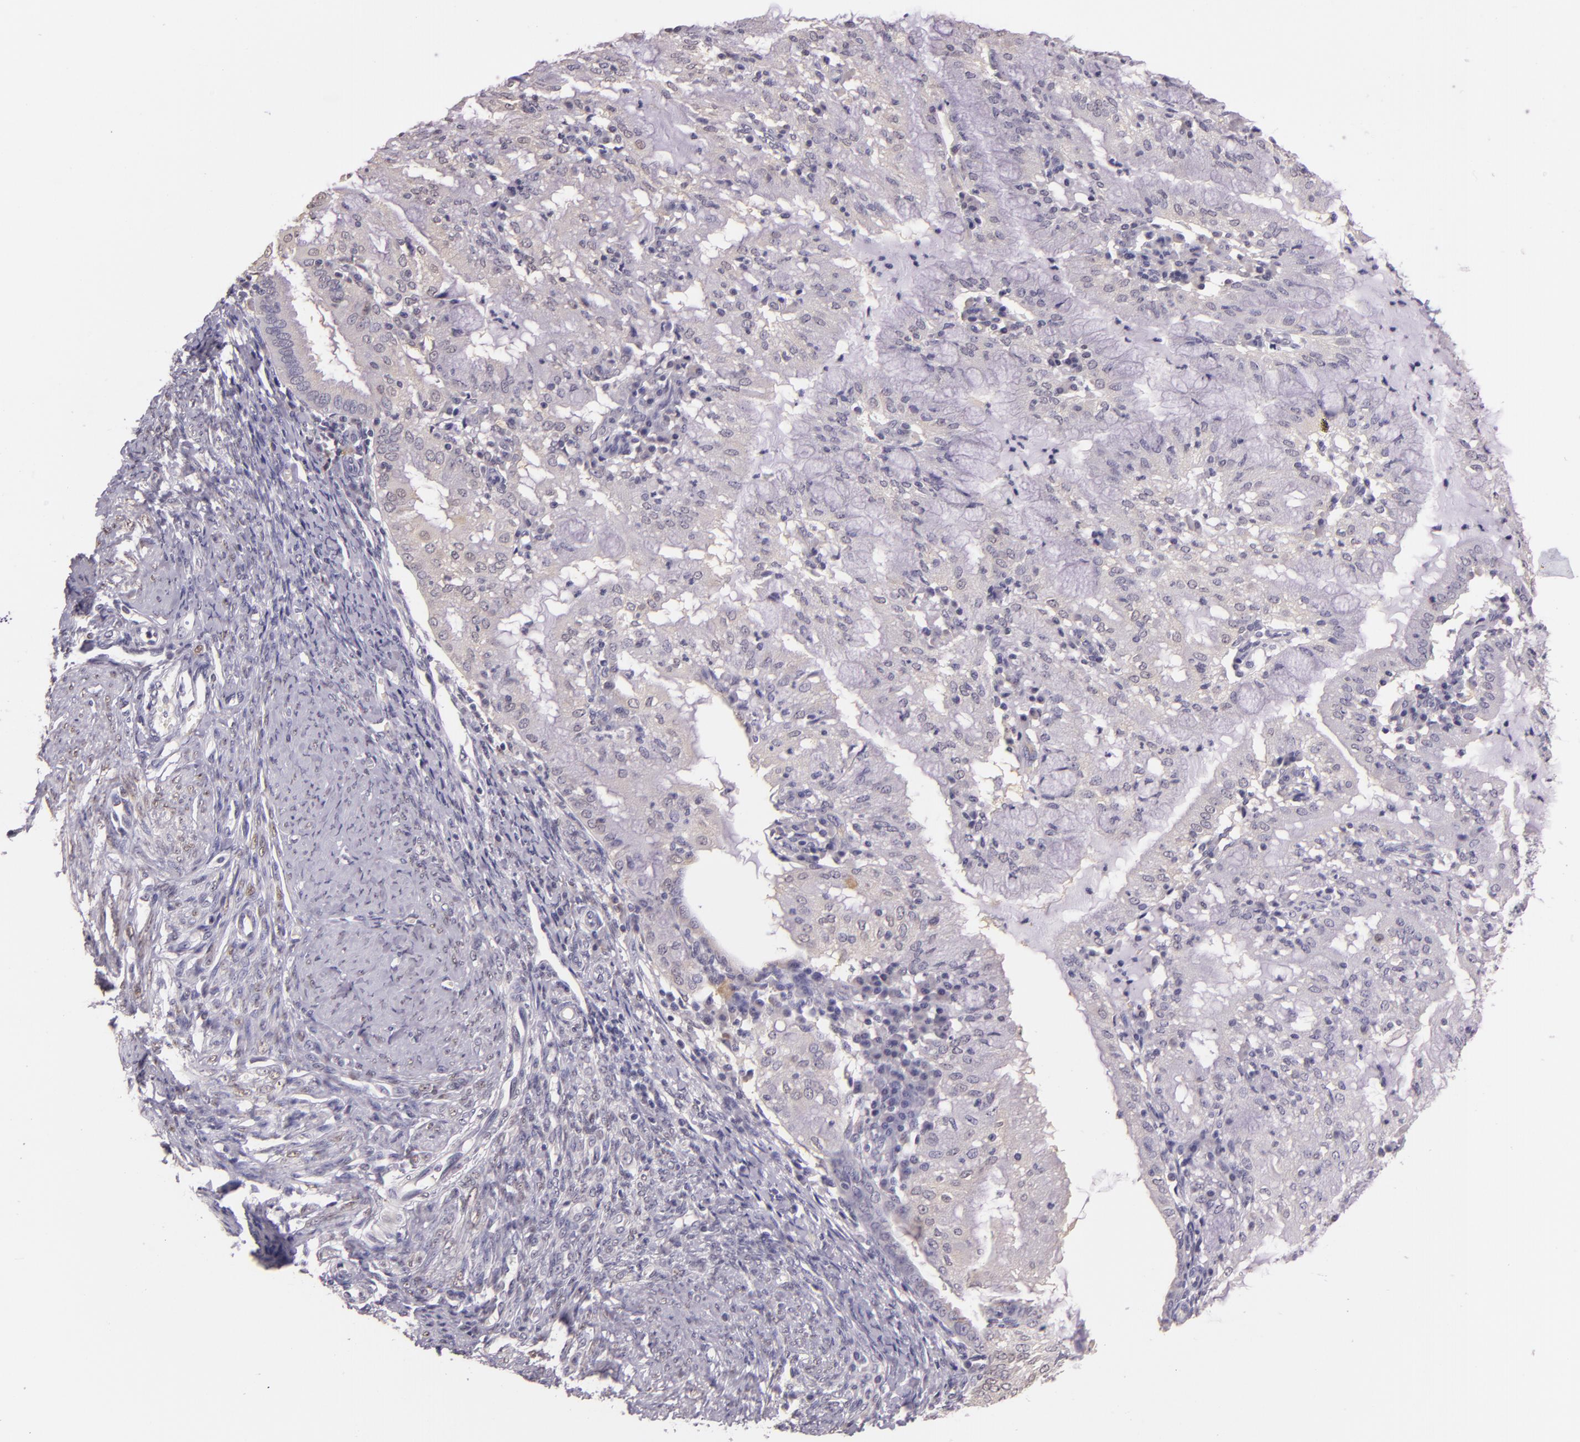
{"staining": {"intensity": "negative", "quantity": "none", "location": "none"}, "tissue": "endometrial cancer", "cell_type": "Tumor cells", "image_type": "cancer", "snomed": [{"axis": "morphology", "description": "Adenocarcinoma, NOS"}, {"axis": "topography", "description": "Endometrium"}], "caption": "The immunohistochemistry histopathology image has no significant positivity in tumor cells of endometrial cancer tissue.", "gene": "HSPA8", "patient": {"sex": "female", "age": 63}}